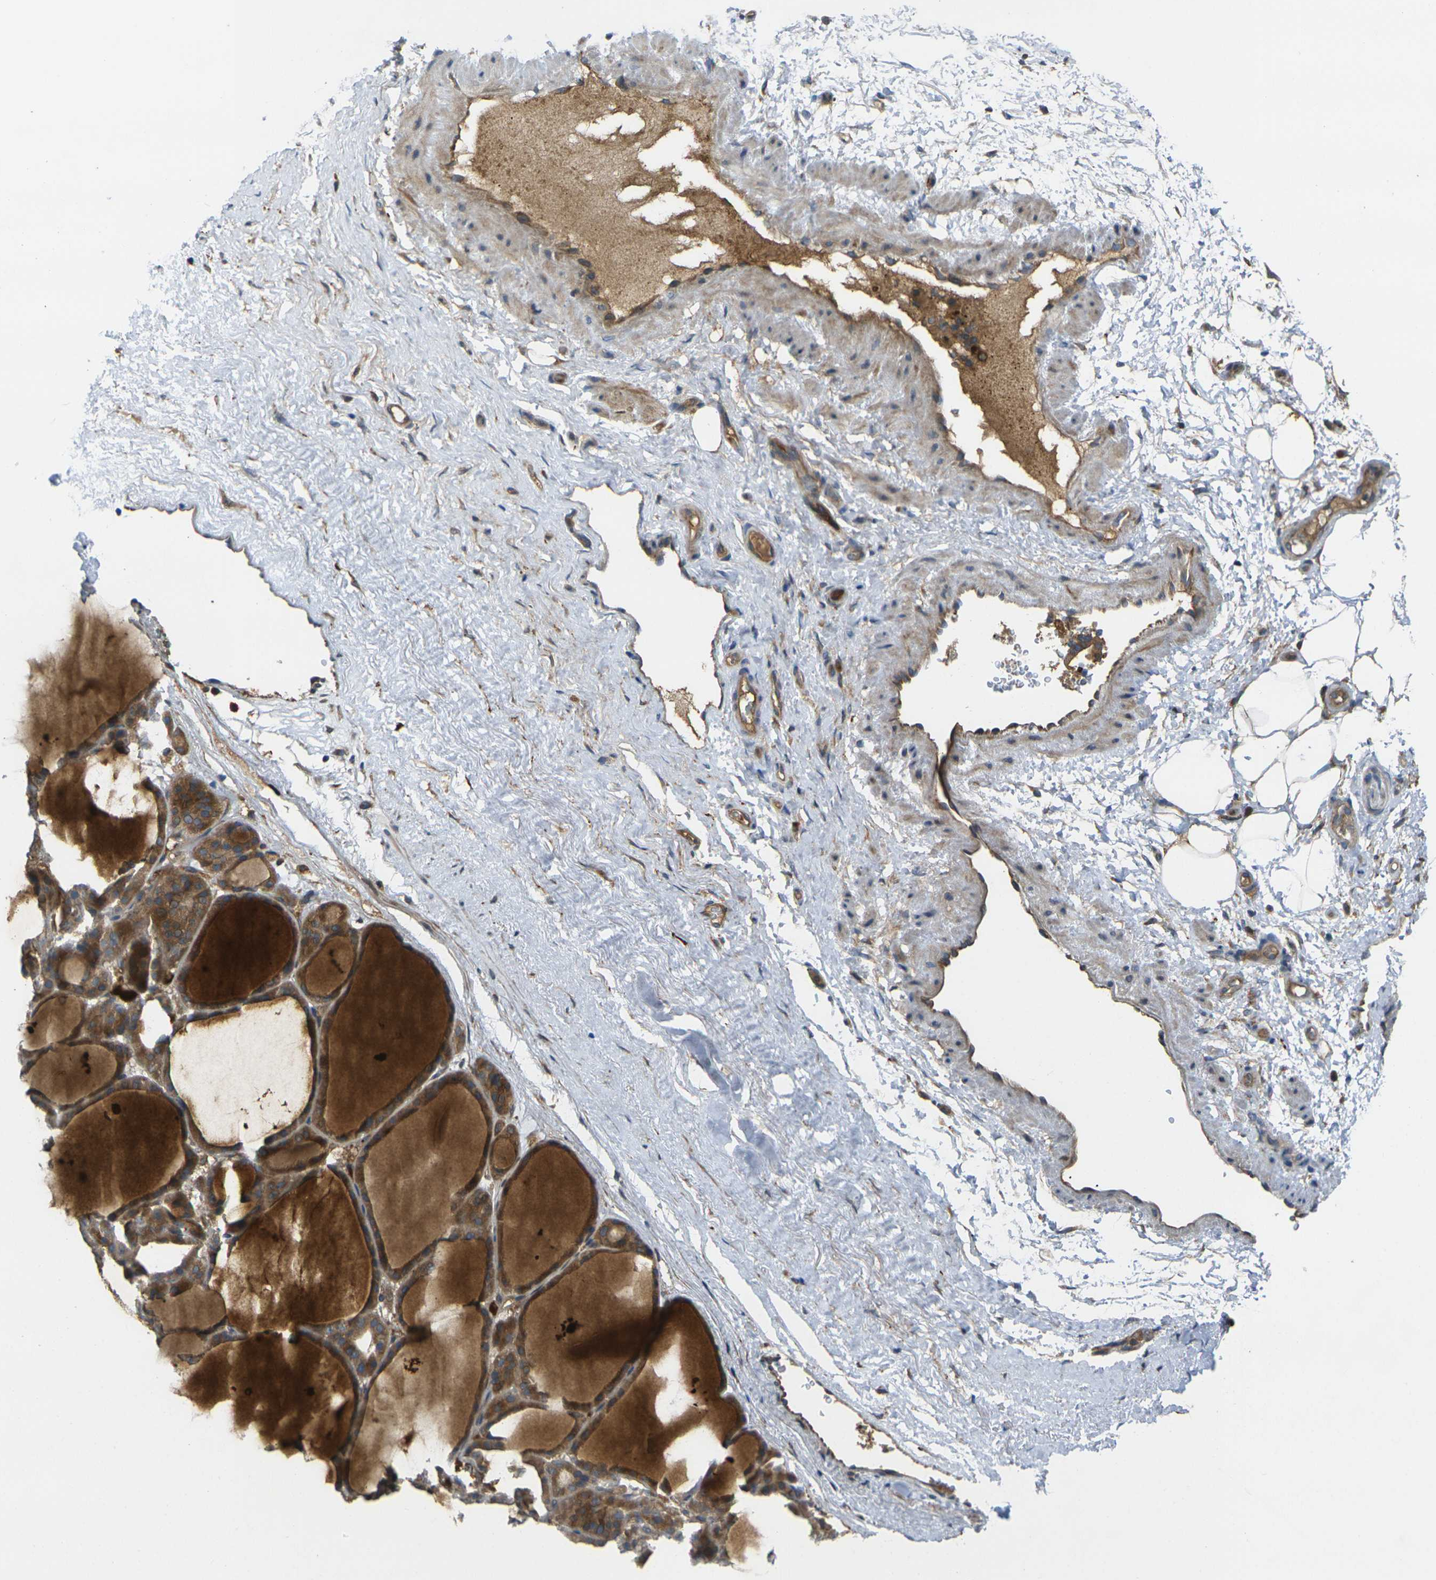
{"staining": {"intensity": "moderate", "quantity": ">75%", "location": "cytoplasmic/membranous"}, "tissue": "thyroid gland", "cell_type": "Glandular cells", "image_type": "normal", "snomed": [{"axis": "morphology", "description": "Normal tissue, NOS"}, {"axis": "morphology", "description": "Carcinoma, NOS"}, {"axis": "topography", "description": "Thyroid gland"}], "caption": "Protein expression analysis of normal human thyroid gland reveals moderate cytoplasmic/membranous positivity in about >75% of glandular cells. Immunohistochemistry (ihc) stains the protein of interest in brown and the nuclei are stained blue.", "gene": "FZD1", "patient": {"sex": "female", "age": 86}}